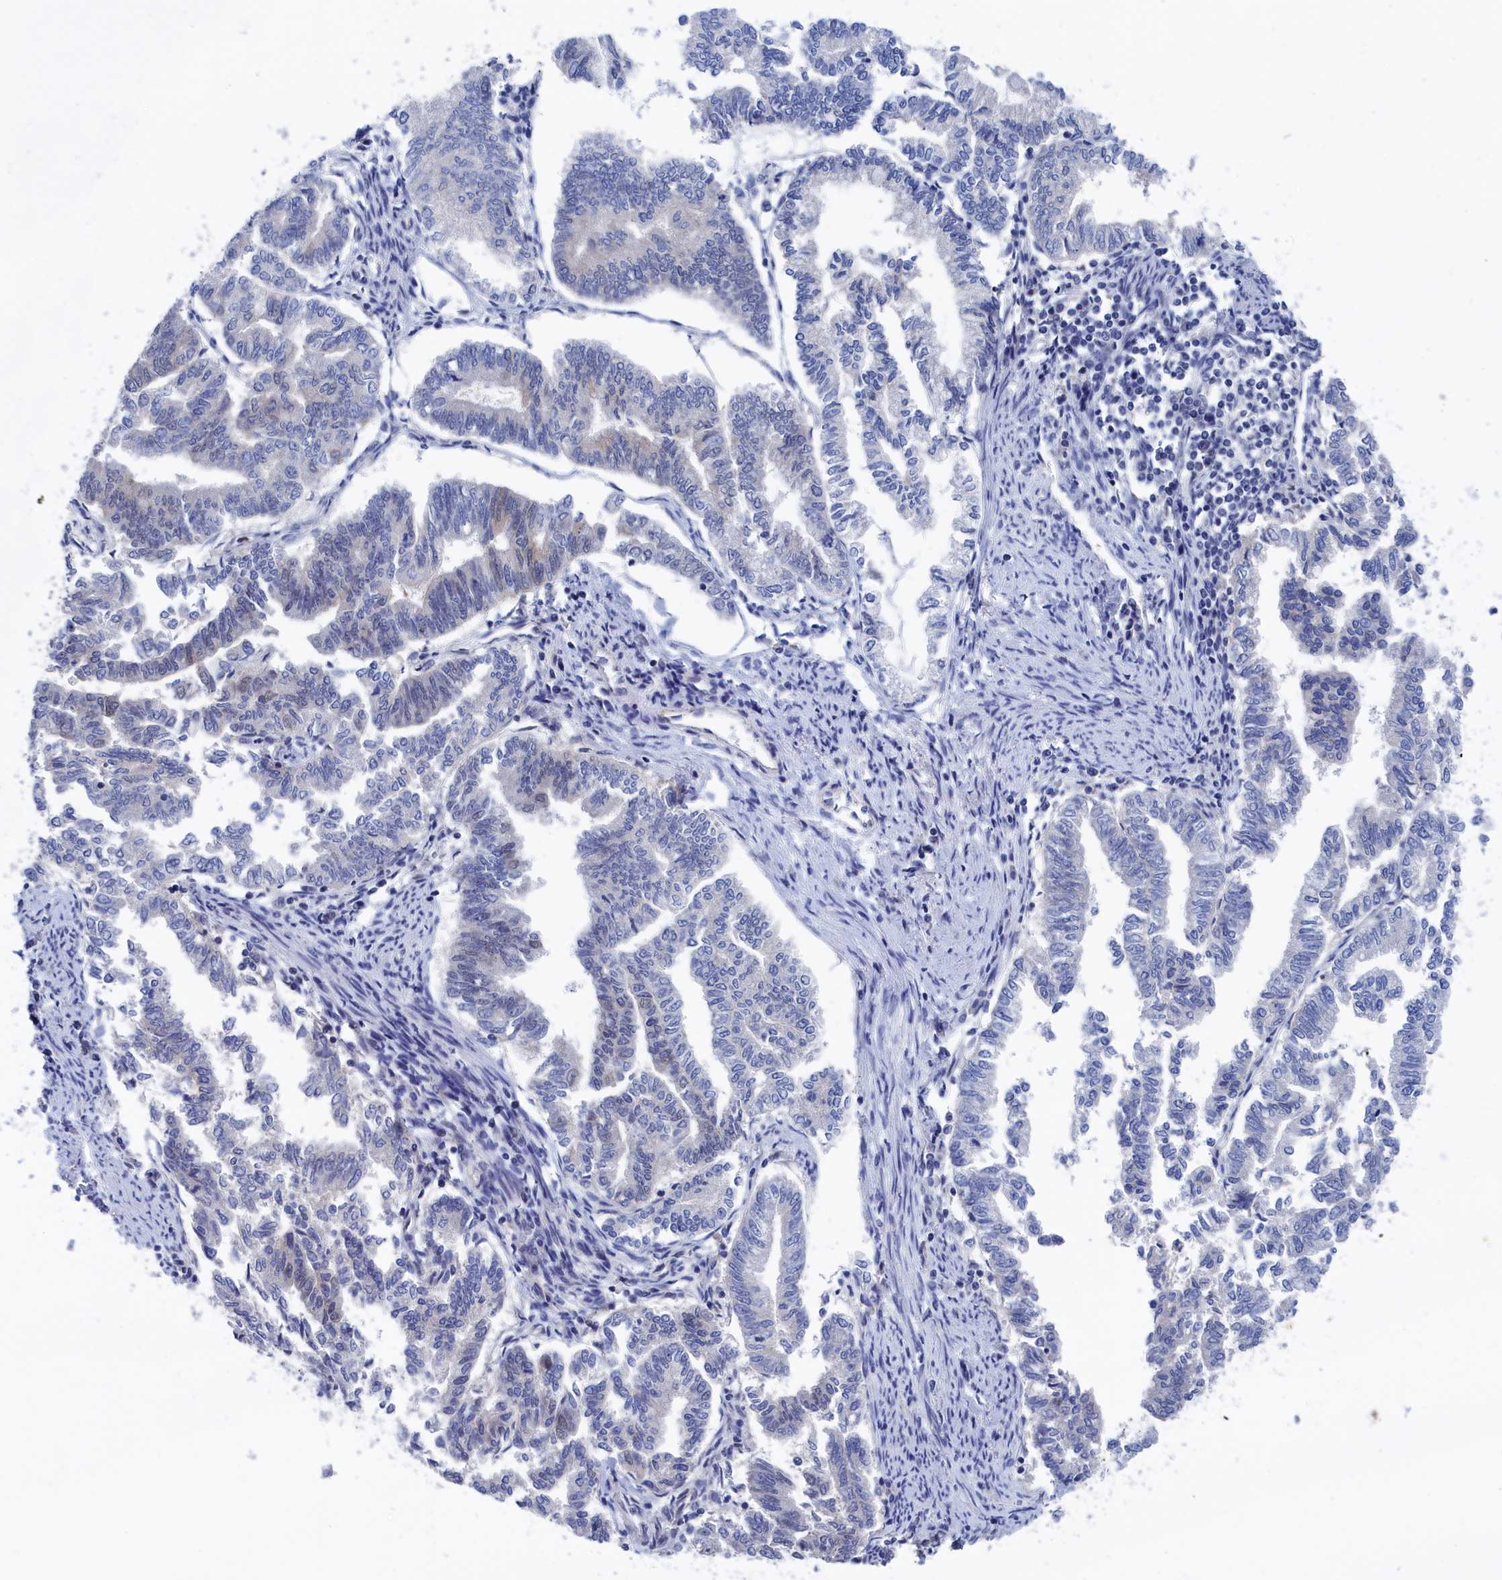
{"staining": {"intensity": "negative", "quantity": "none", "location": "none"}, "tissue": "endometrial cancer", "cell_type": "Tumor cells", "image_type": "cancer", "snomed": [{"axis": "morphology", "description": "Adenocarcinoma, NOS"}, {"axis": "topography", "description": "Endometrium"}], "caption": "Adenocarcinoma (endometrial) was stained to show a protein in brown. There is no significant staining in tumor cells.", "gene": "MARCHF3", "patient": {"sex": "female", "age": 79}}